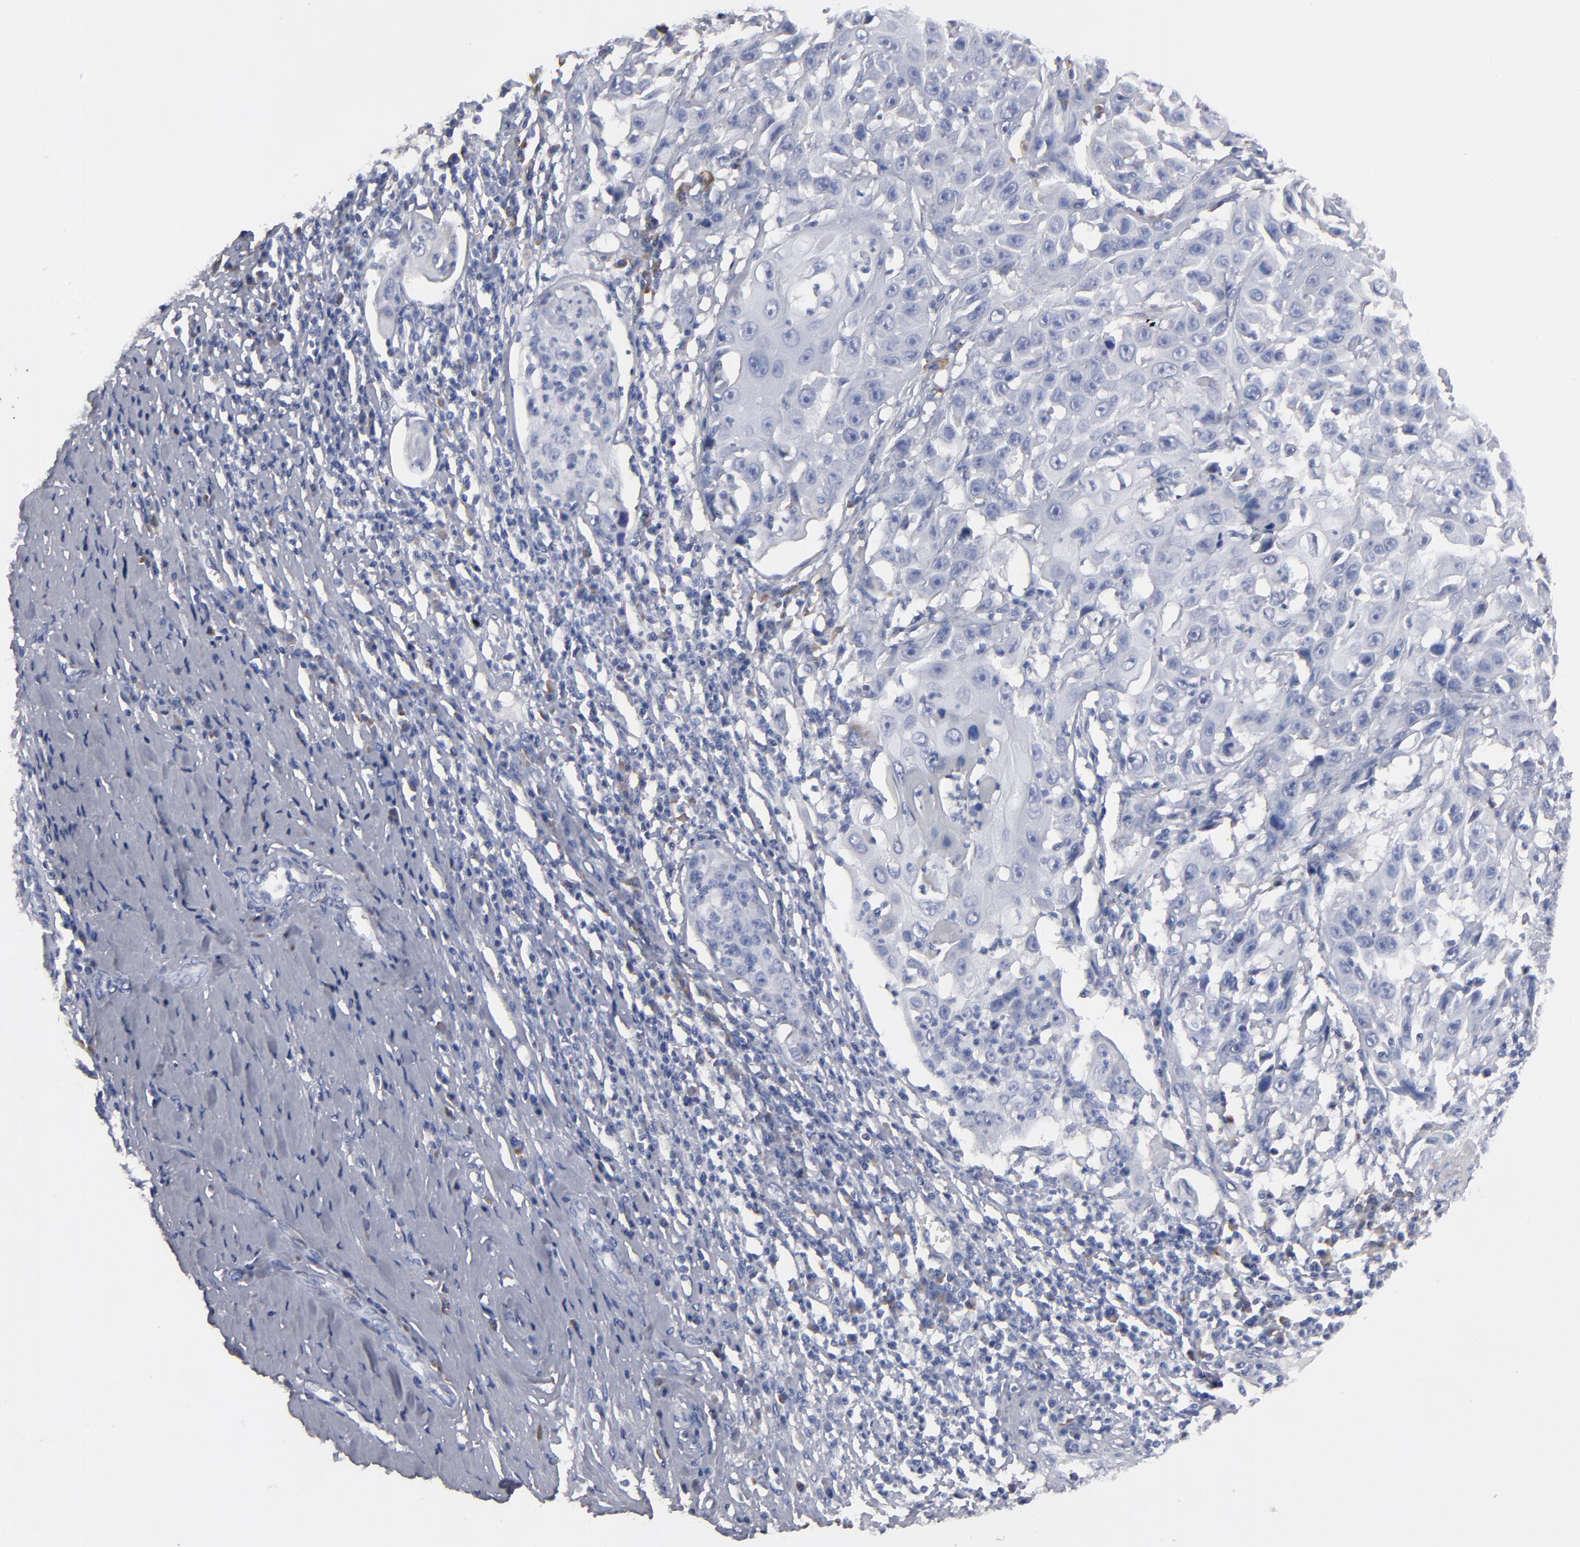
{"staining": {"intensity": "negative", "quantity": "none", "location": "none"}, "tissue": "cervical cancer", "cell_type": "Tumor cells", "image_type": "cancer", "snomed": [{"axis": "morphology", "description": "Squamous cell carcinoma, NOS"}, {"axis": "topography", "description": "Cervix"}], "caption": "A photomicrograph of human cervical cancer is negative for staining in tumor cells.", "gene": "CCDC80", "patient": {"sex": "female", "age": 39}}